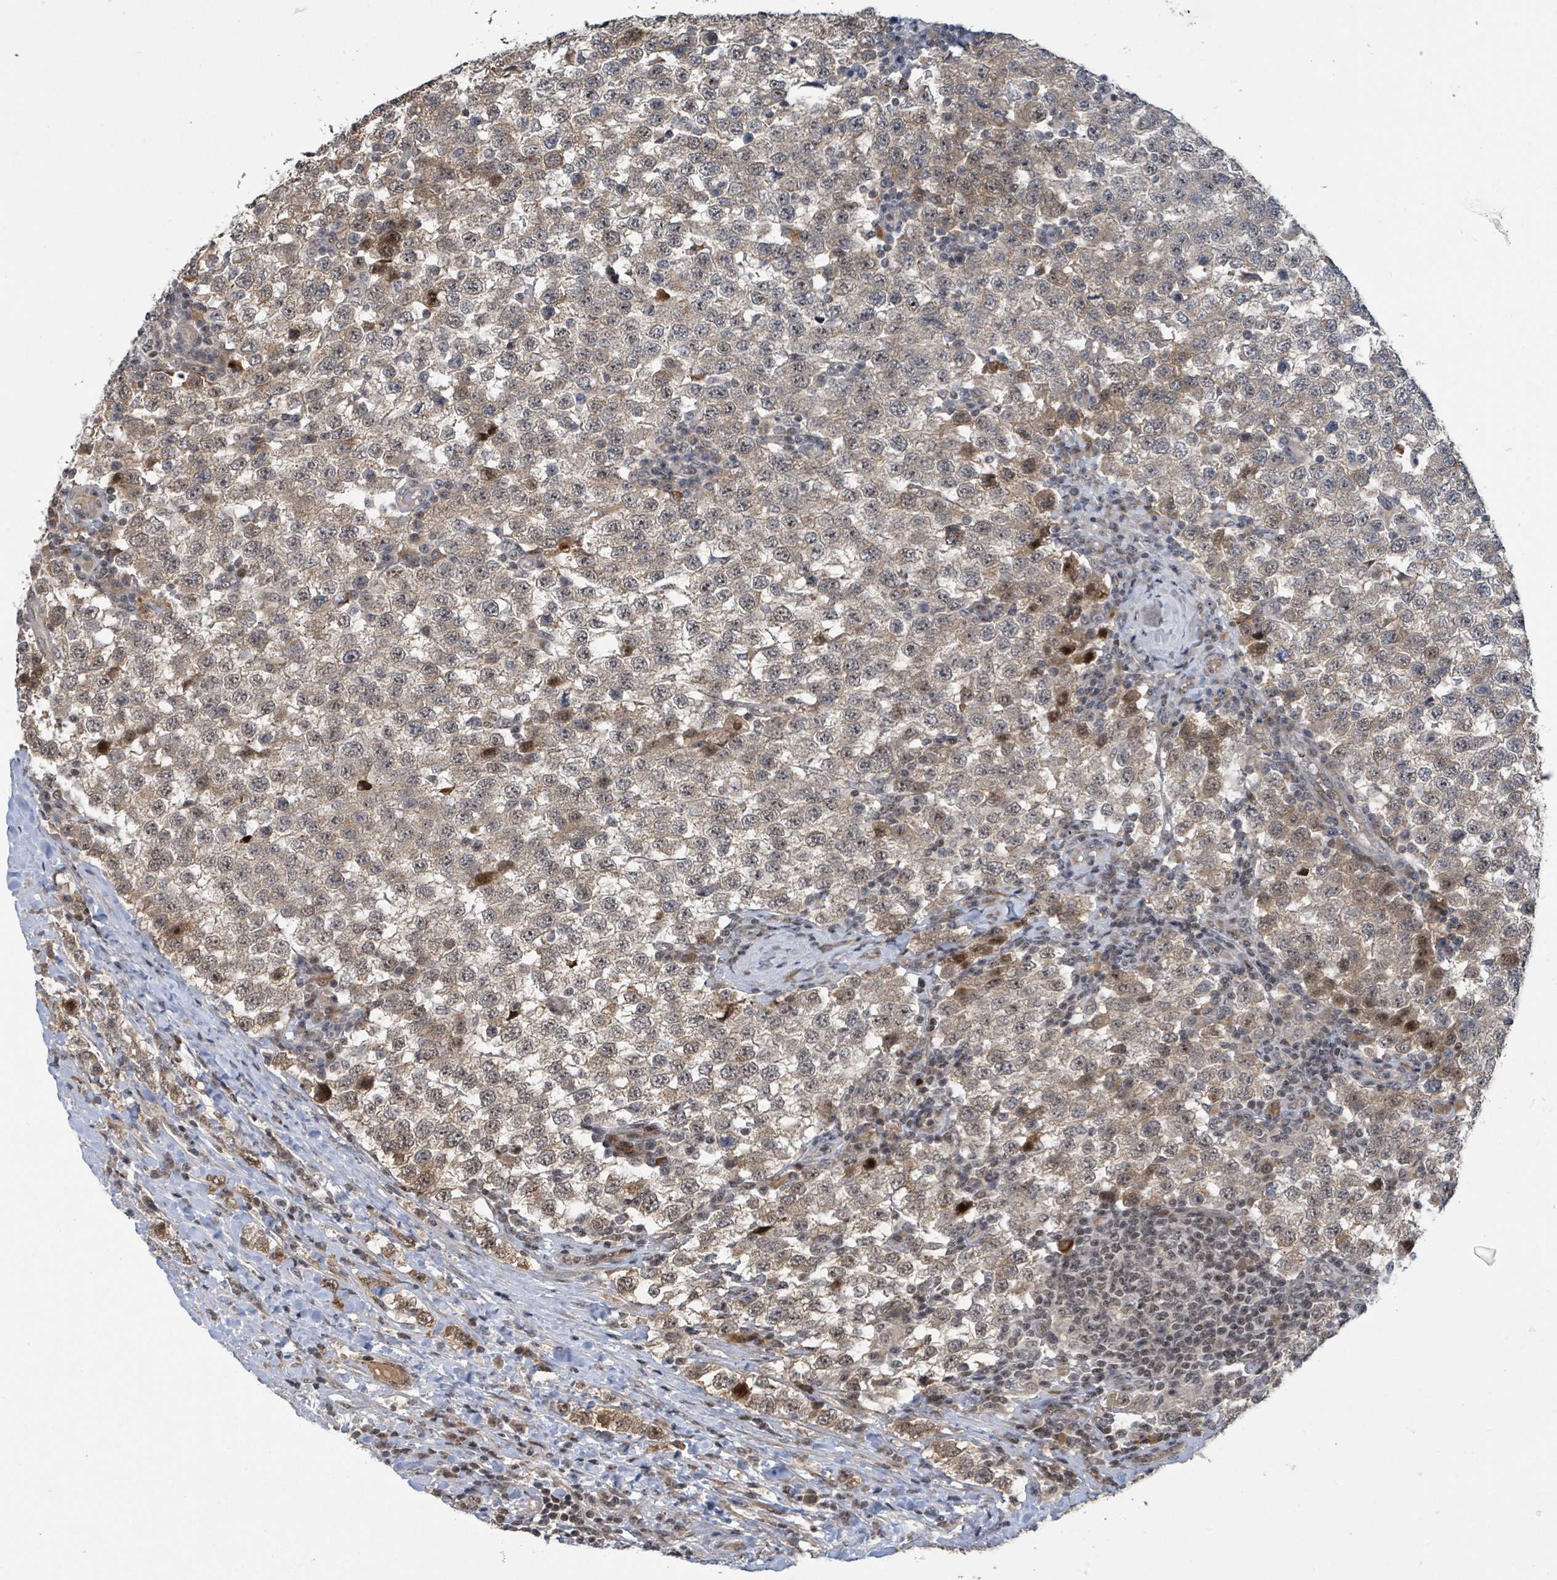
{"staining": {"intensity": "weak", "quantity": "25%-75%", "location": "cytoplasmic/membranous,nuclear"}, "tissue": "testis cancer", "cell_type": "Tumor cells", "image_type": "cancer", "snomed": [{"axis": "morphology", "description": "Seminoma, NOS"}, {"axis": "topography", "description": "Testis"}], "caption": "A micrograph of testis cancer (seminoma) stained for a protein exhibits weak cytoplasmic/membranous and nuclear brown staining in tumor cells. (IHC, brightfield microscopy, high magnification).", "gene": "ZBTB14", "patient": {"sex": "male", "age": 34}}